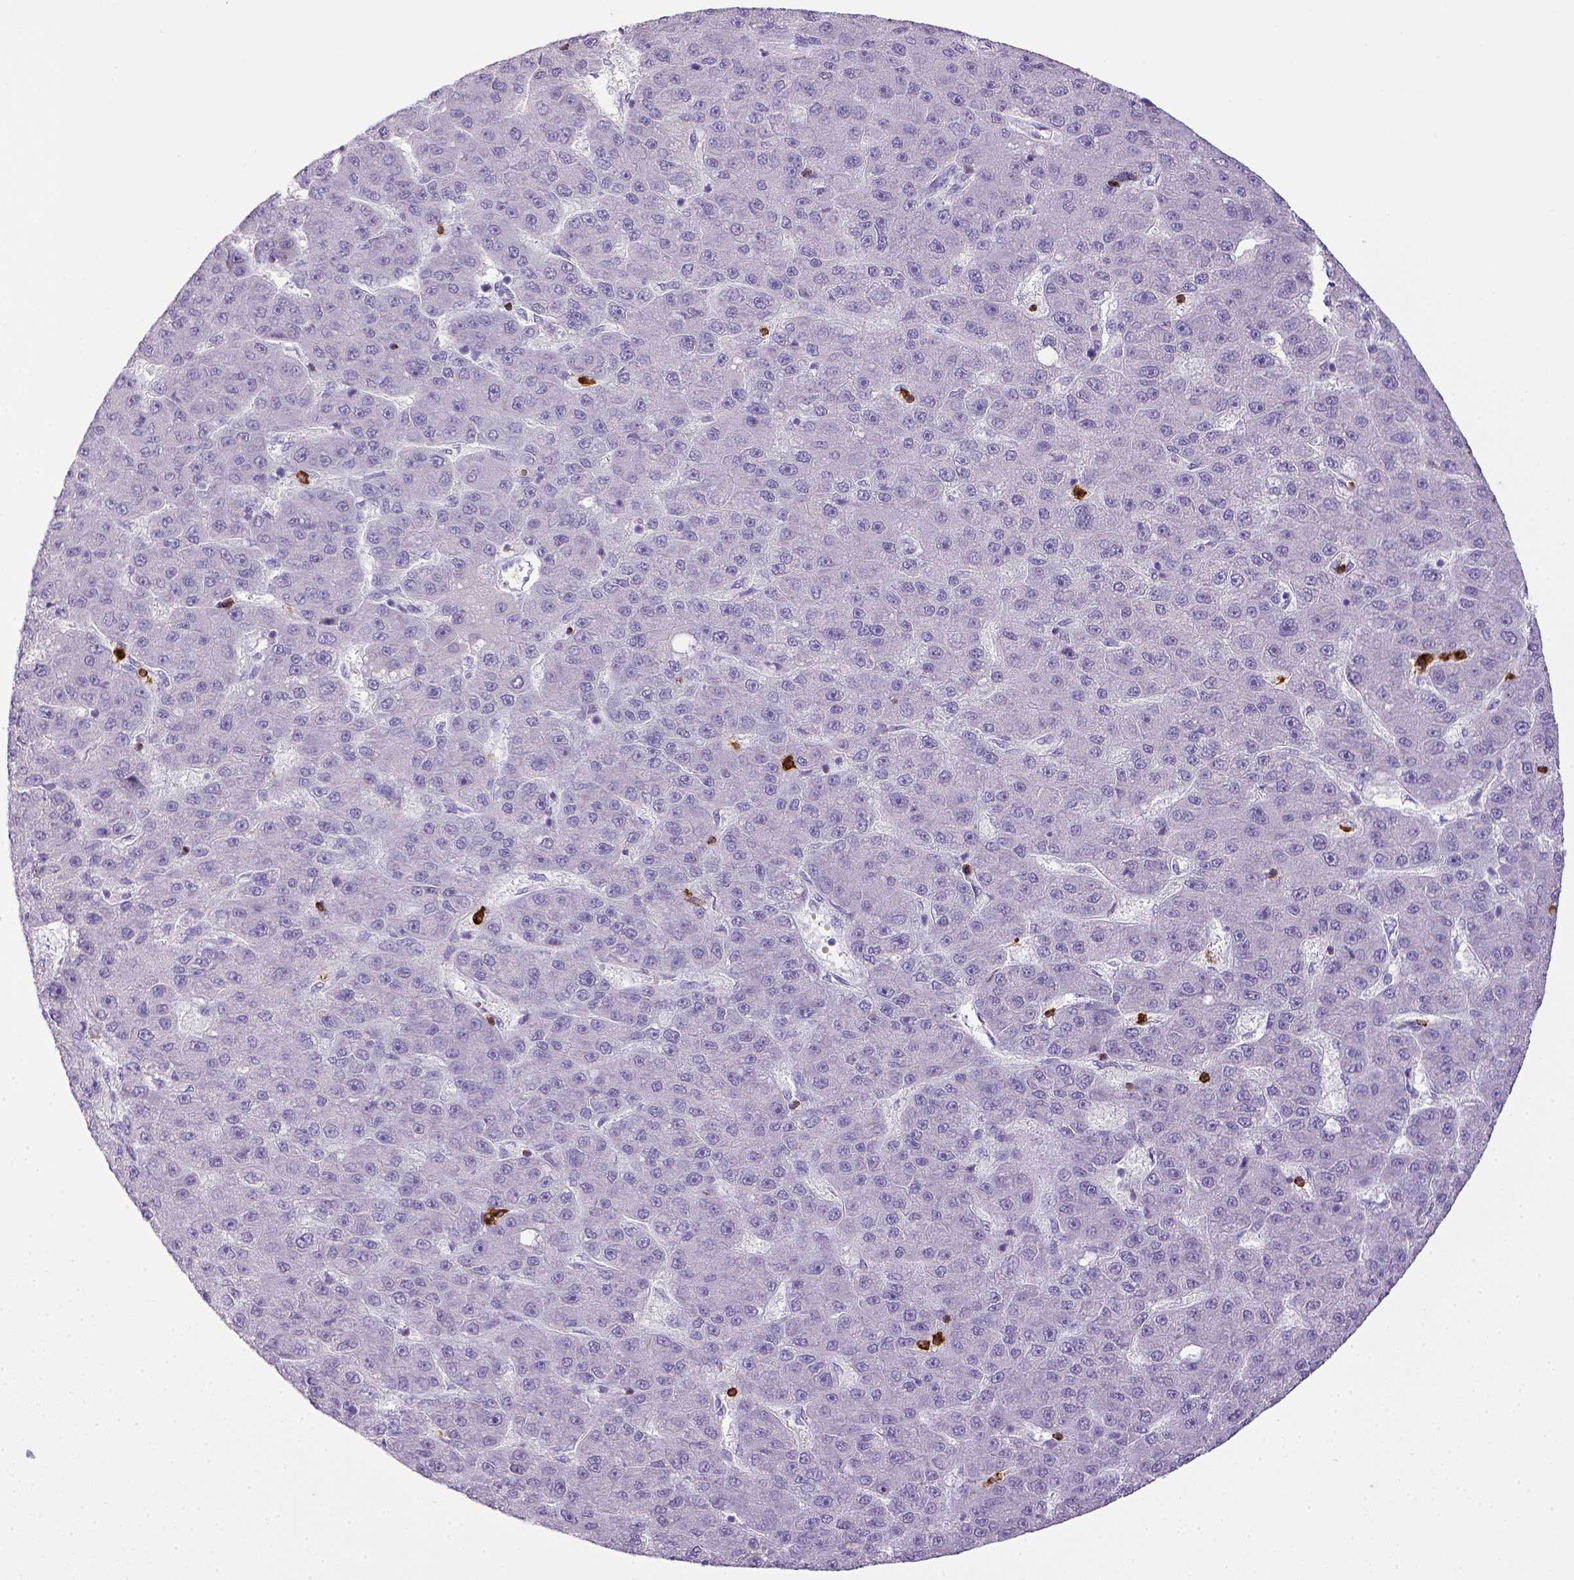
{"staining": {"intensity": "negative", "quantity": "none", "location": "none"}, "tissue": "liver cancer", "cell_type": "Tumor cells", "image_type": "cancer", "snomed": [{"axis": "morphology", "description": "Carcinoma, Hepatocellular, NOS"}, {"axis": "topography", "description": "Liver"}], "caption": "High power microscopy photomicrograph of an immunohistochemistry micrograph of liver cancer (hepatocellular carcinoma), revealing no significant staining in tumor cells. Nuclei are stained in blue.", "gene": "ITGAM", "patient": {"sex": "male", "age": 67}}